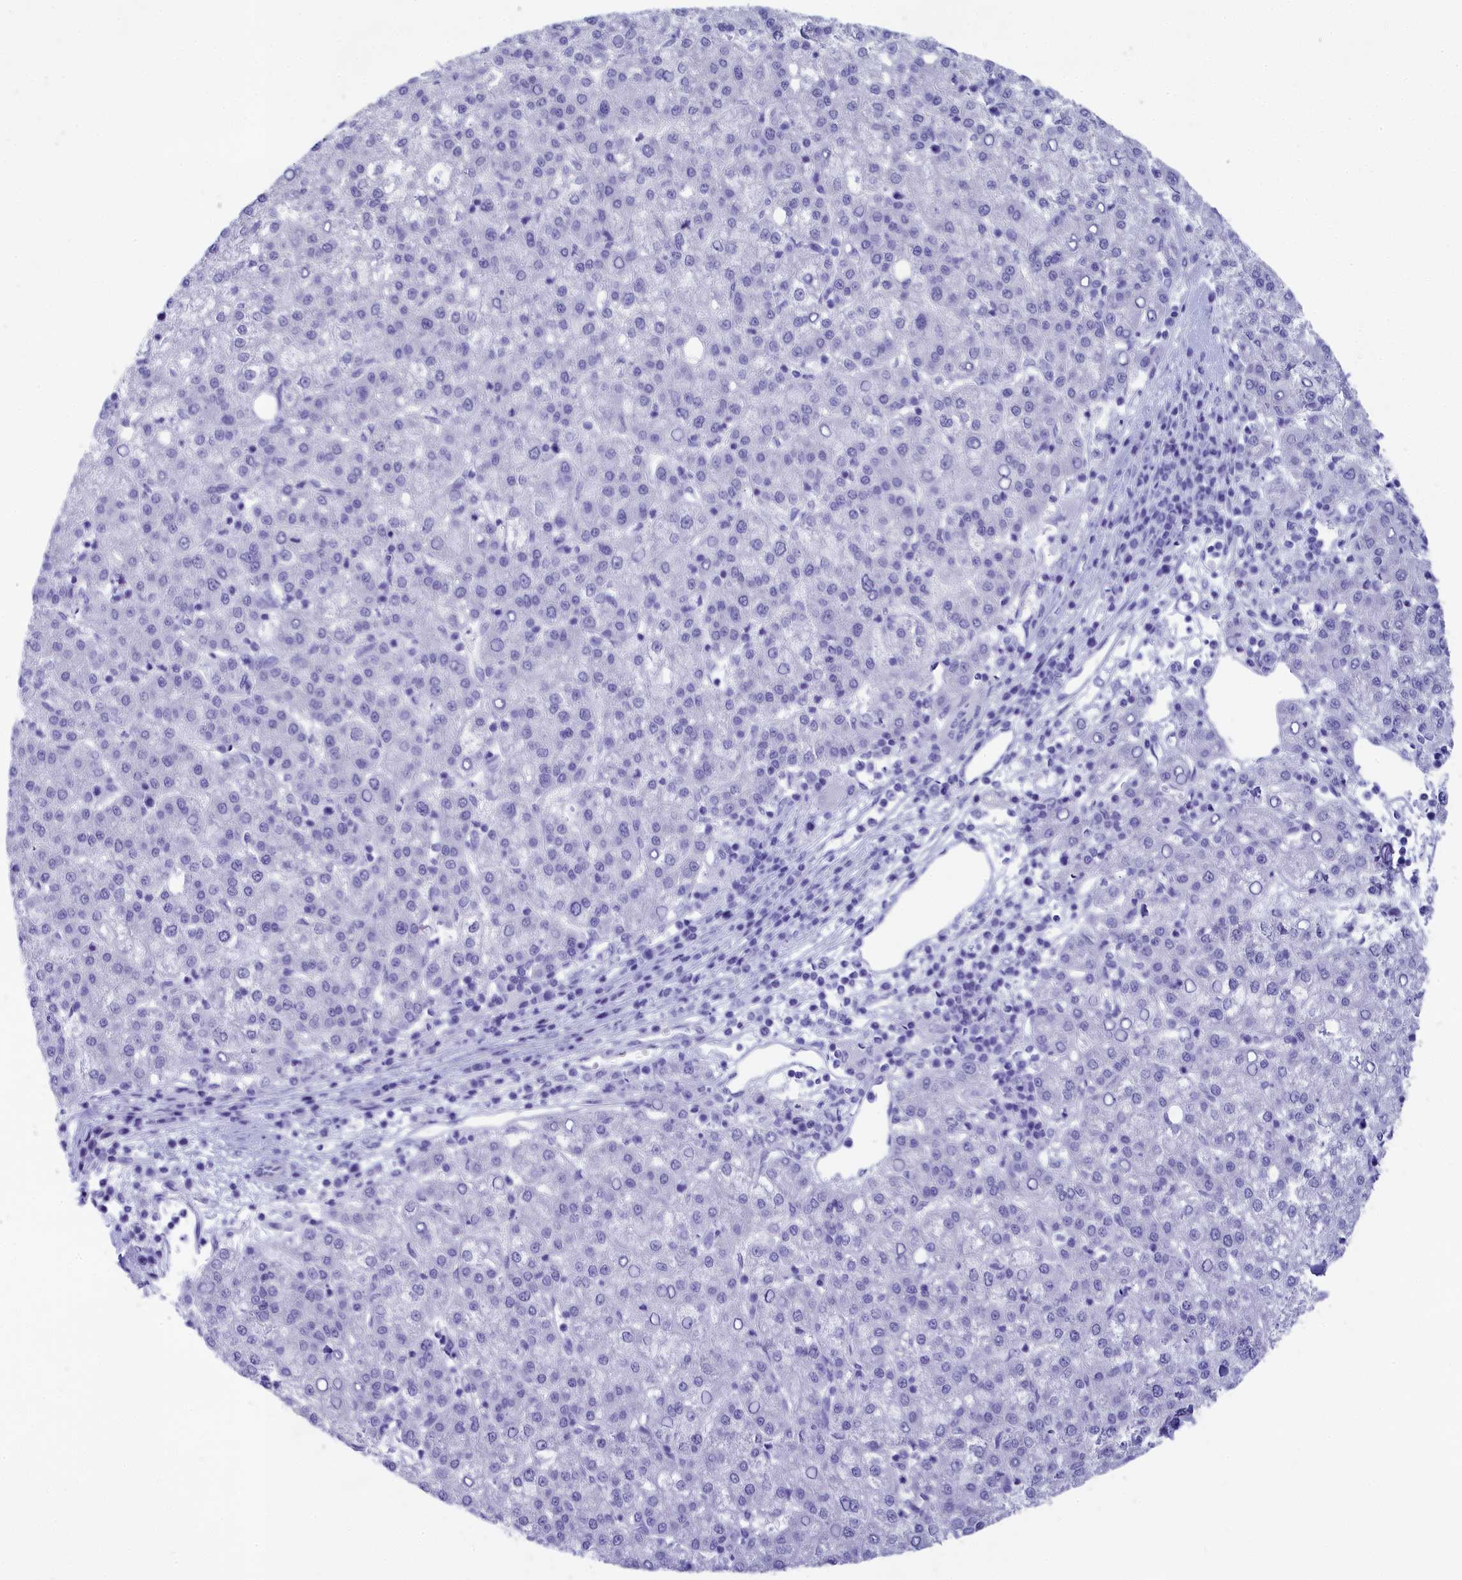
{"staining": {"intensity": "negative", "quantity": "none", "location": "none"}, "tissue": "liver cancer", "cell_type": "Tumor cells", "image_type": "cancer", "snomed": [{"axis": "morphology", "description": "Carcinoma, Hepatocellular, NOS"}, {"axis": "topography", "description": "Liver"}], "caption": "High power microscopy micrograph of an immunohistochemistry histopathology image of liver cancer, revealing no significant positivity in tumor cells. (DAB (3,3'-diaminobenzidine) immunohistochemistry with hematoxylin counter stain).", "gene": "TACSTD2", "patient": {"sex": "female", "age": 58}}